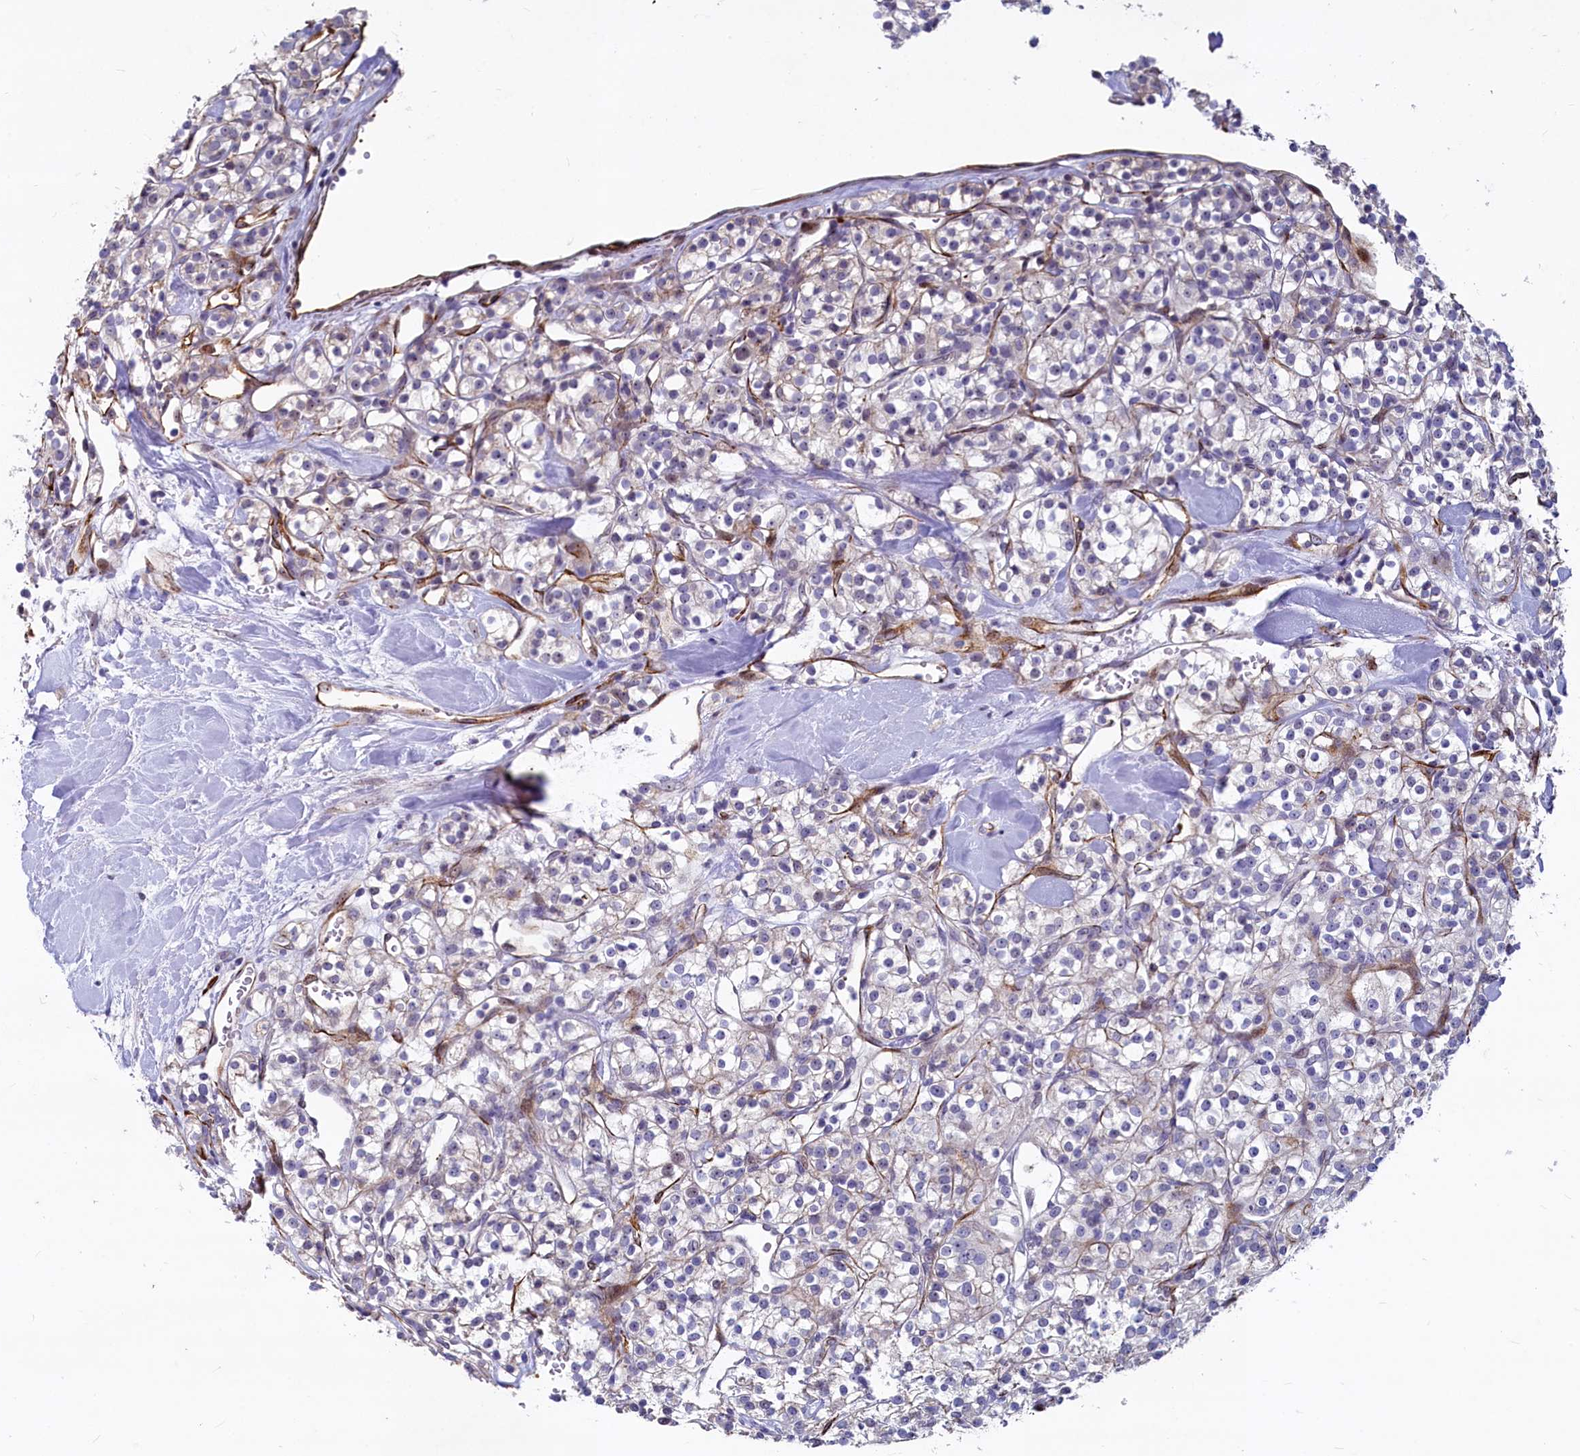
{"staining": {"intensity": "negative", "quantity": "none", "location": "none"}, "tissue": "renal cancer", "cell_type": "Tumor cells", "image_type": "cancer", "snomed": [{"axis": "morphology", "description": "Adenocarcinoma, NOS"}, {"axis": "topography", "description": "Kidney"}], "caption": "Renal adenocarcinoma stained for a protein using IHC reveals no staining tumor cells.", "gene": "ASXL3", "patient": {"sex": "male", "age": 77}}